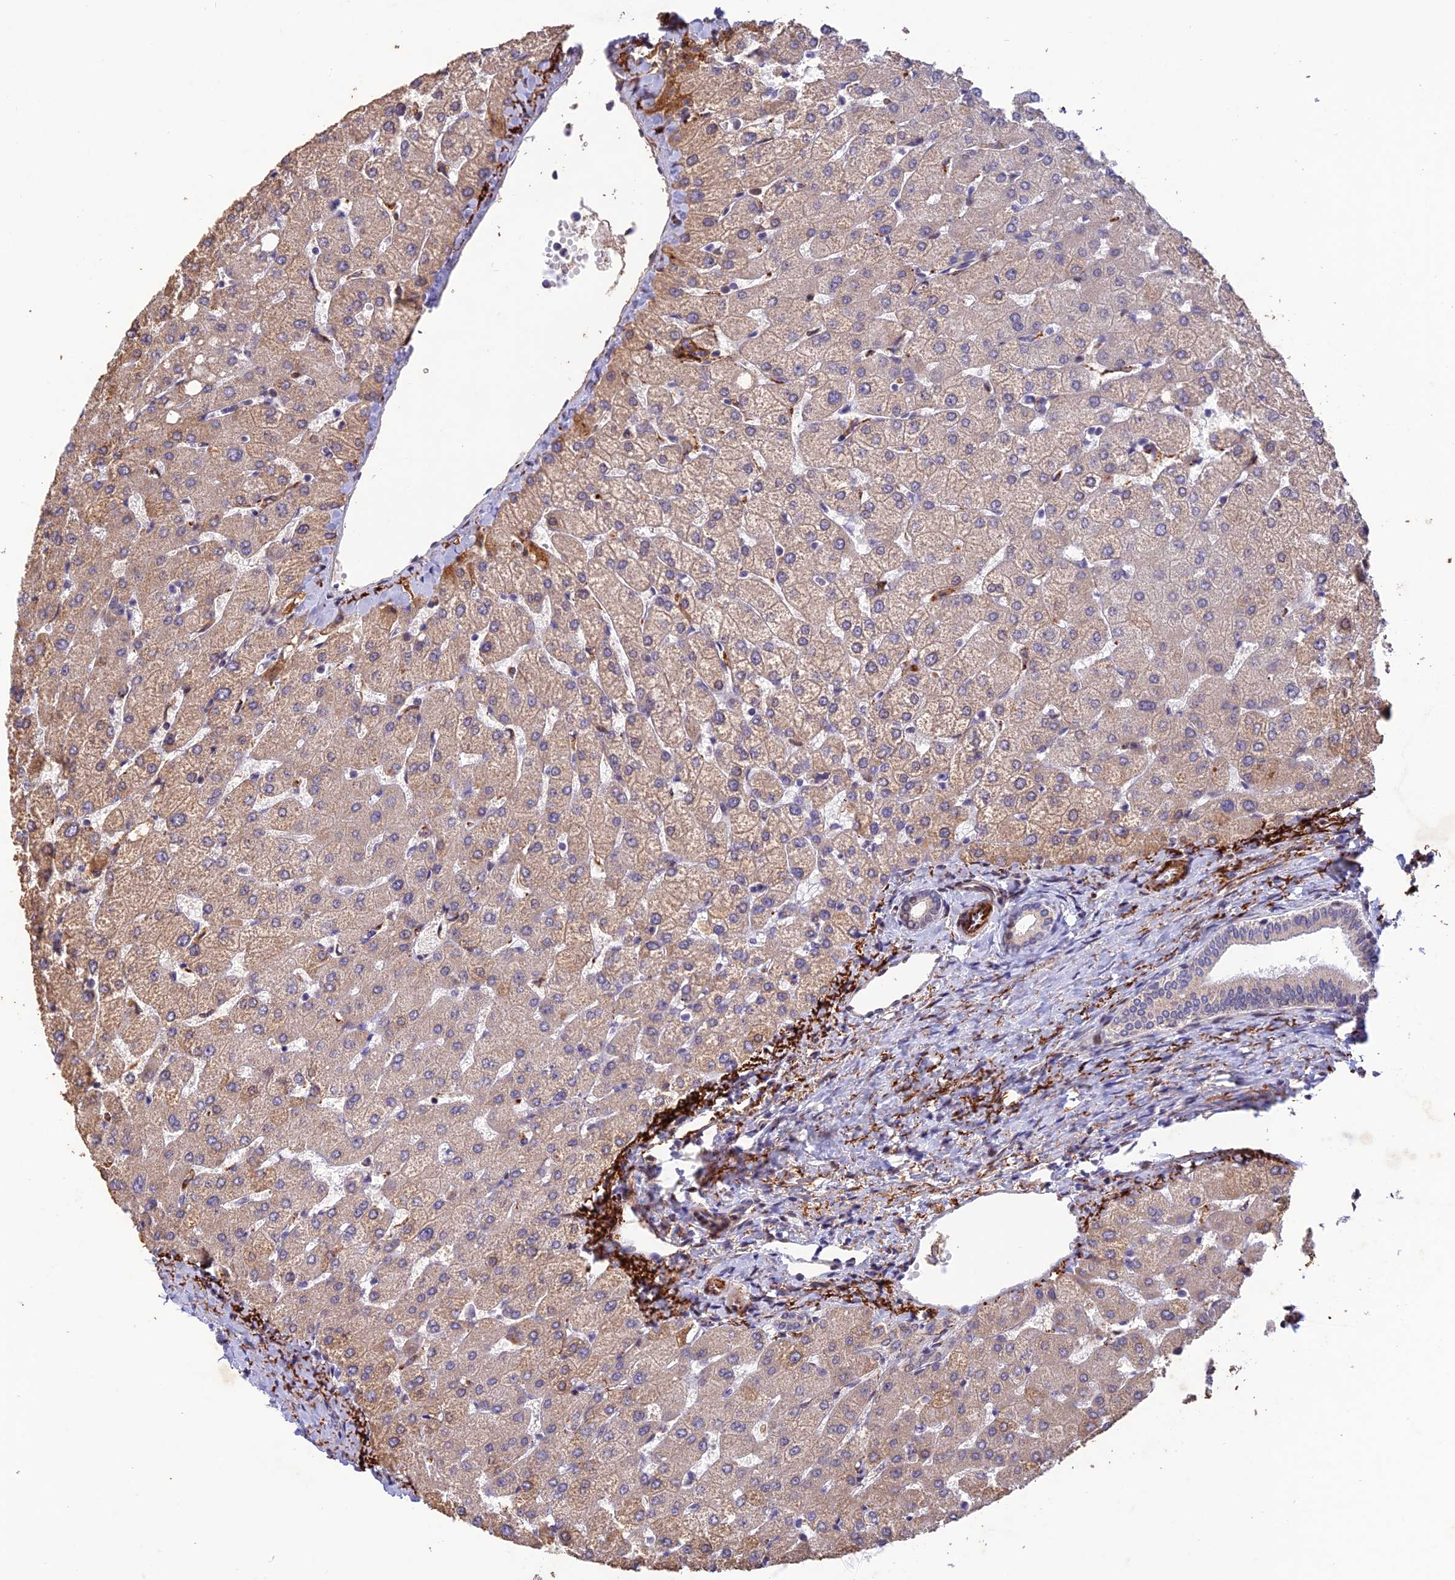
{"staining": {"intensity": "weak", "quantity": "<25%", "location": "cytoplasmic/membranous"}, "tissue": "liver", "cell_type": "Cholangiocytes", "image_type": "normal", "snomed": [{"axis": "morphology", "description": "Normal tissue, NOS"}, {"axis": "topography", "description": "Liver"}], "caption": "Liver was stained to show a protein in brown. There is no significant staining in cholangiocytes. (Brightfield microscopy of DAB immunohistochemistry at high magnification).", "gene": "WDR55", "patient": {"sex": "female", "age": 54}}